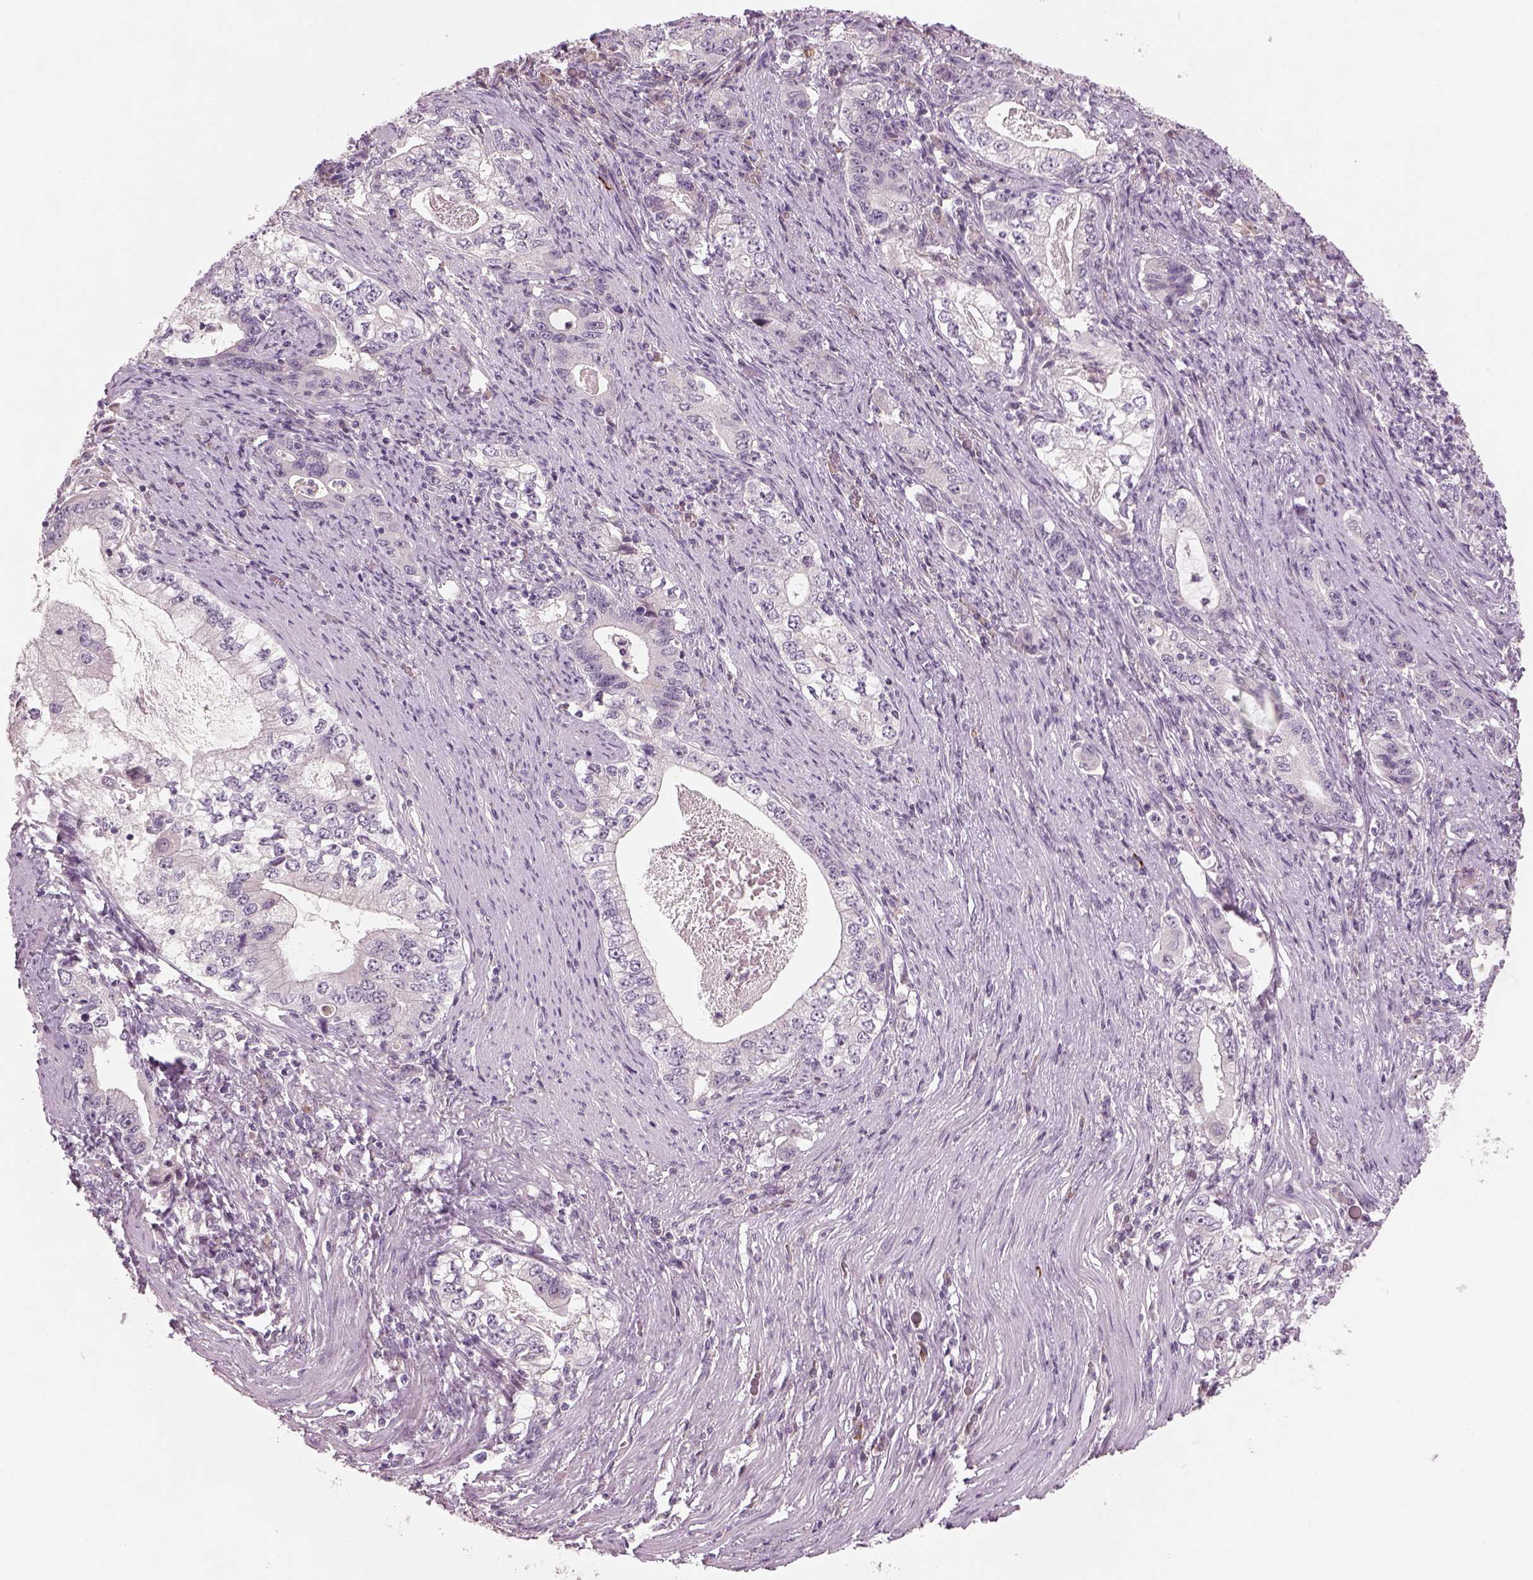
{"staining": {"intensity": "negative", "quantity": "none", "location": "none"}, "tissue": "stomach cancer", "cell_type": "Tumor cells", "image_type": "cancer", "snomed": [{"axis": "morphology", "description": "Adenocarcinoma, NOS"}, {"axis": "topography", "description": "Stomach, lower"}], "caption": "Immunohistochemistry micrograph of neoplastic tissue: human stomach adenocarcinoma stained with DAB (3,3'-diaminobenzidine) demonstrates no significant protein staining in tumor cells.", "gene": "PENK", "patient": {"sex": "female", "age": 72}}